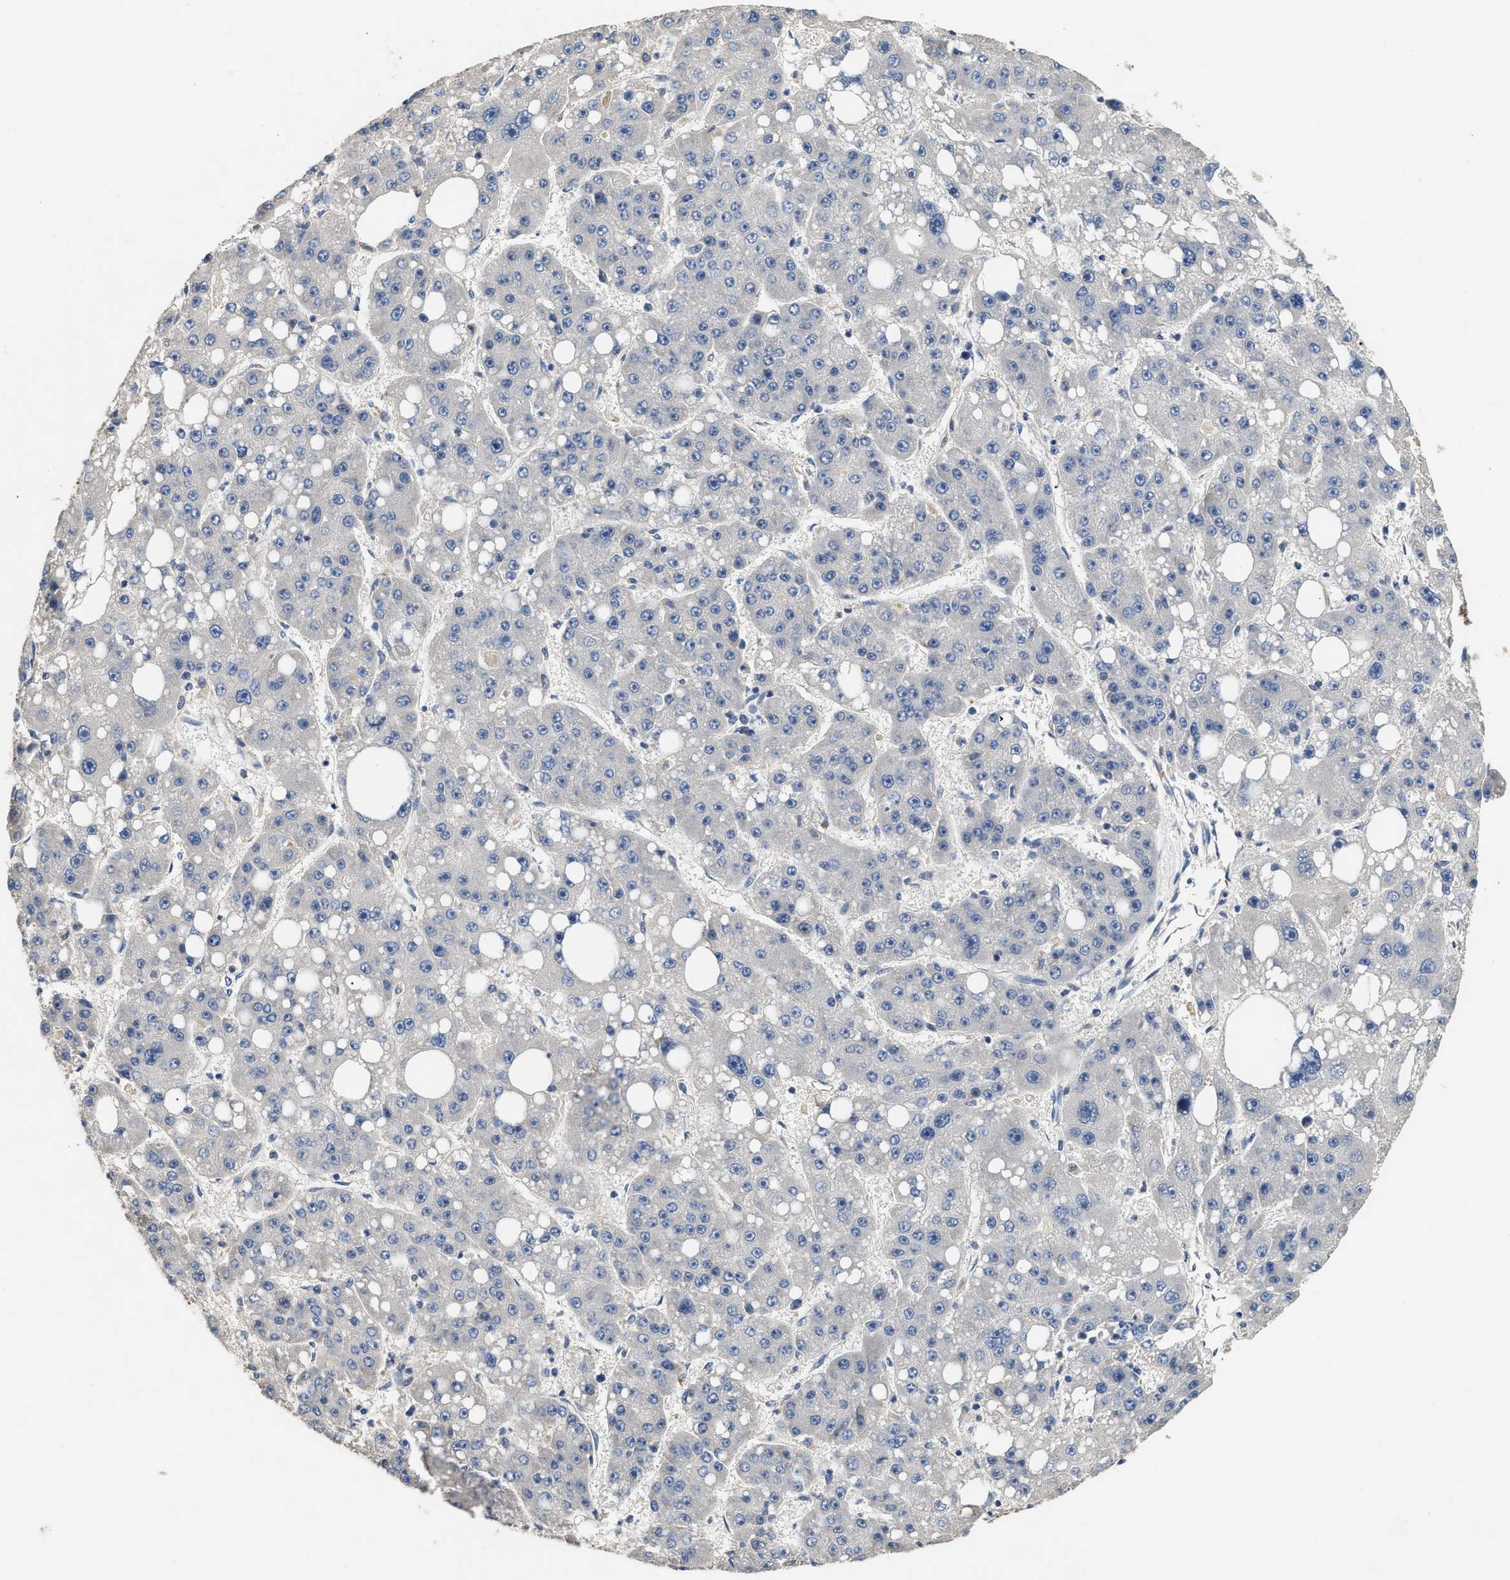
{"staining": {"intensity": "negative", "quantity": "none", "location": "none"}, "tissue": "liver cancer", "cell_type": "Tumor cells", "image_type": "cancer", "snomed": [{"axis": "morphology", "description": "Carcinoma, Hepatocellular, NOS"}, {"axis": "topography", "description": "Liver"}], "caption": "Immunohistochemistry of human liver cancer shows no positivity in tumor cells.", "gene": "IL17RC", "patient": {"sex": "female", "age": 61}}